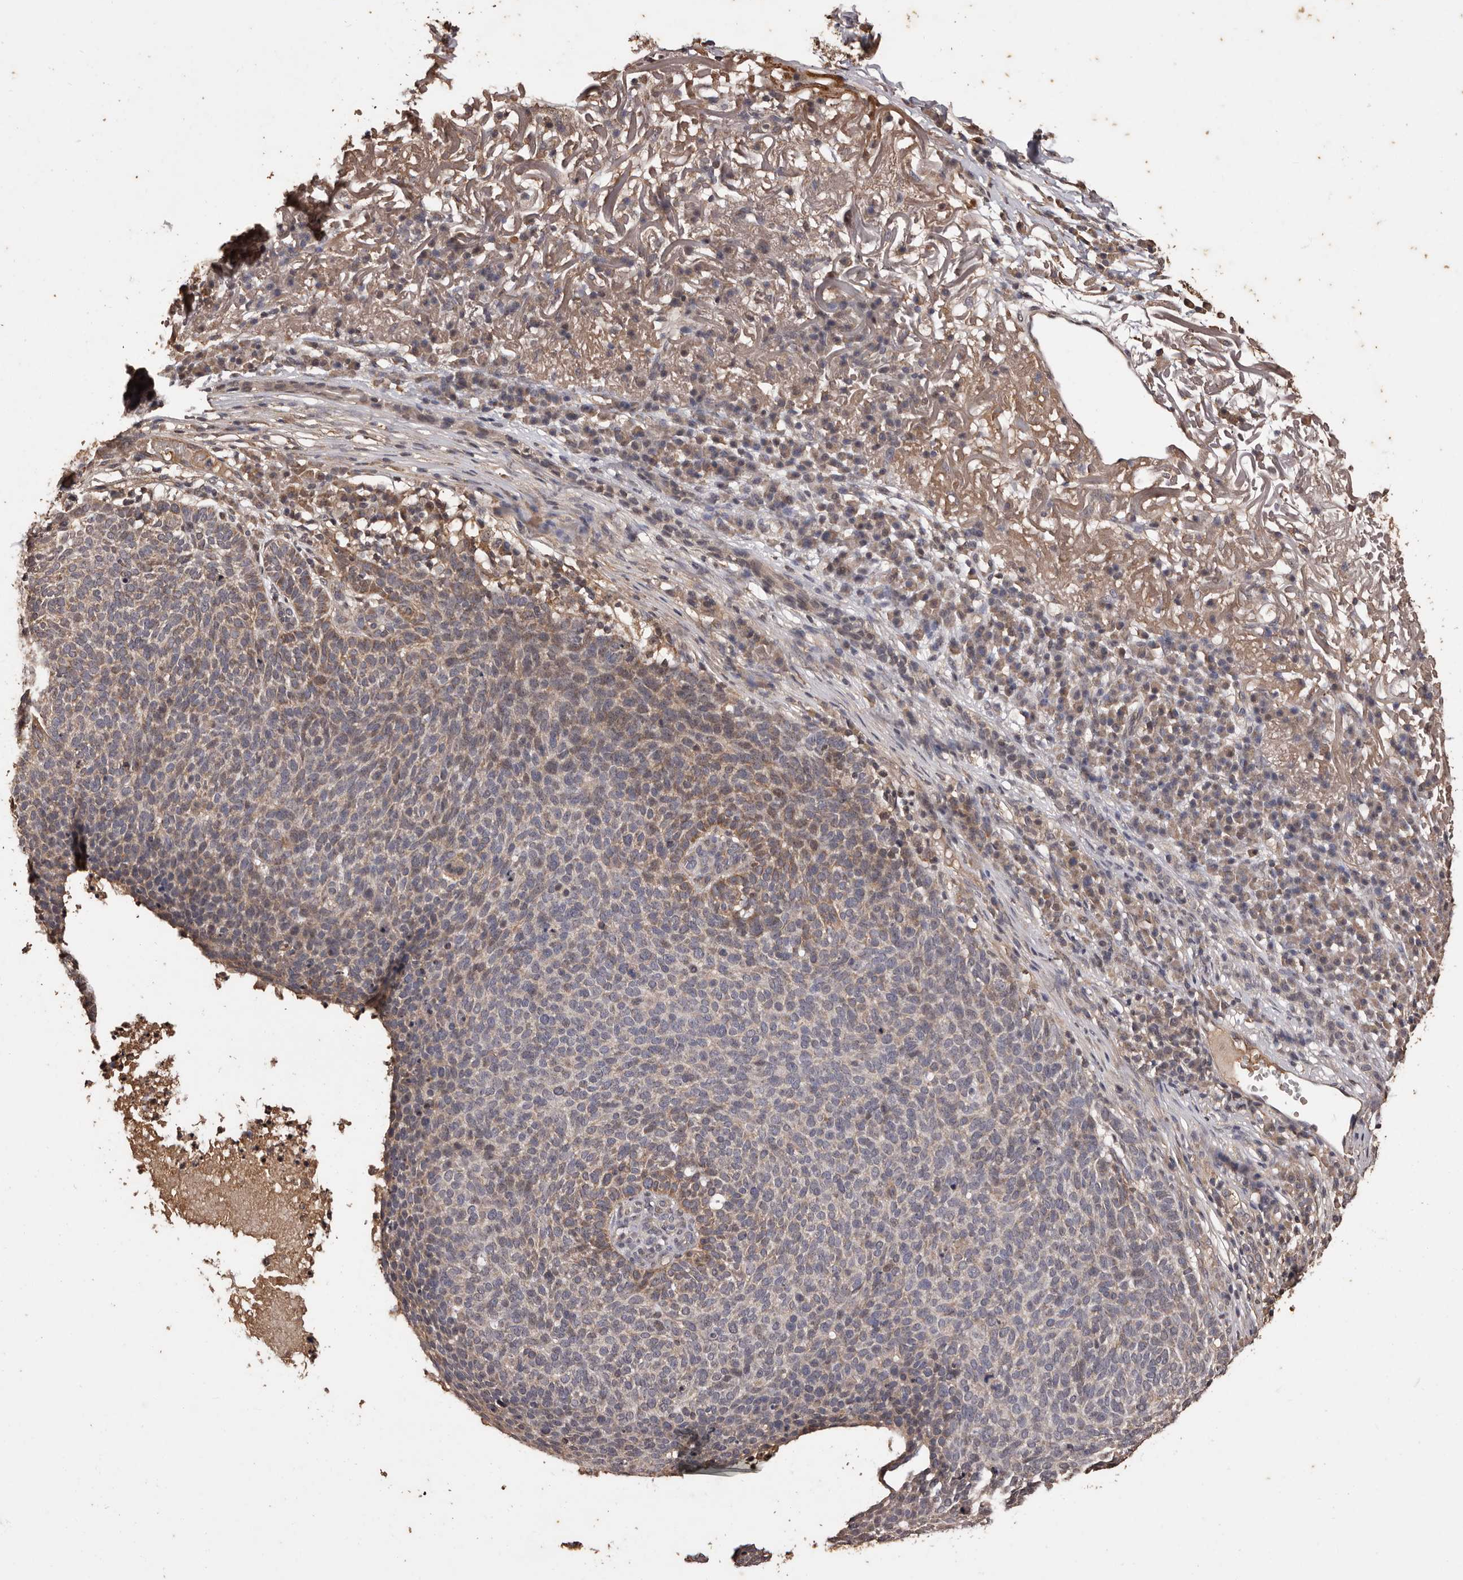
{"staining": {"intensity": "weak", "quantity": "25%-75%", "location": "cytoplasmic/membranous"}, "tissue": "skin cancer", "cell_type": "Tumor cells", "image_type": "cancer", "snomed": [{"axis": "morphology", "description": "Squamous cell carcinoma, NOS"}, {"axis": "topography", "description": "Skin"}], "caption": "Weak cytoplasmic/membranous expression for a protein is appreciated in approximately 25%-75% of tumor cells of skin cancer (squamous cell carcinoma) using immunohistochemistry (IHC).", "gene": "NAV1", "patient": {"sex": "female", "age": 90}}